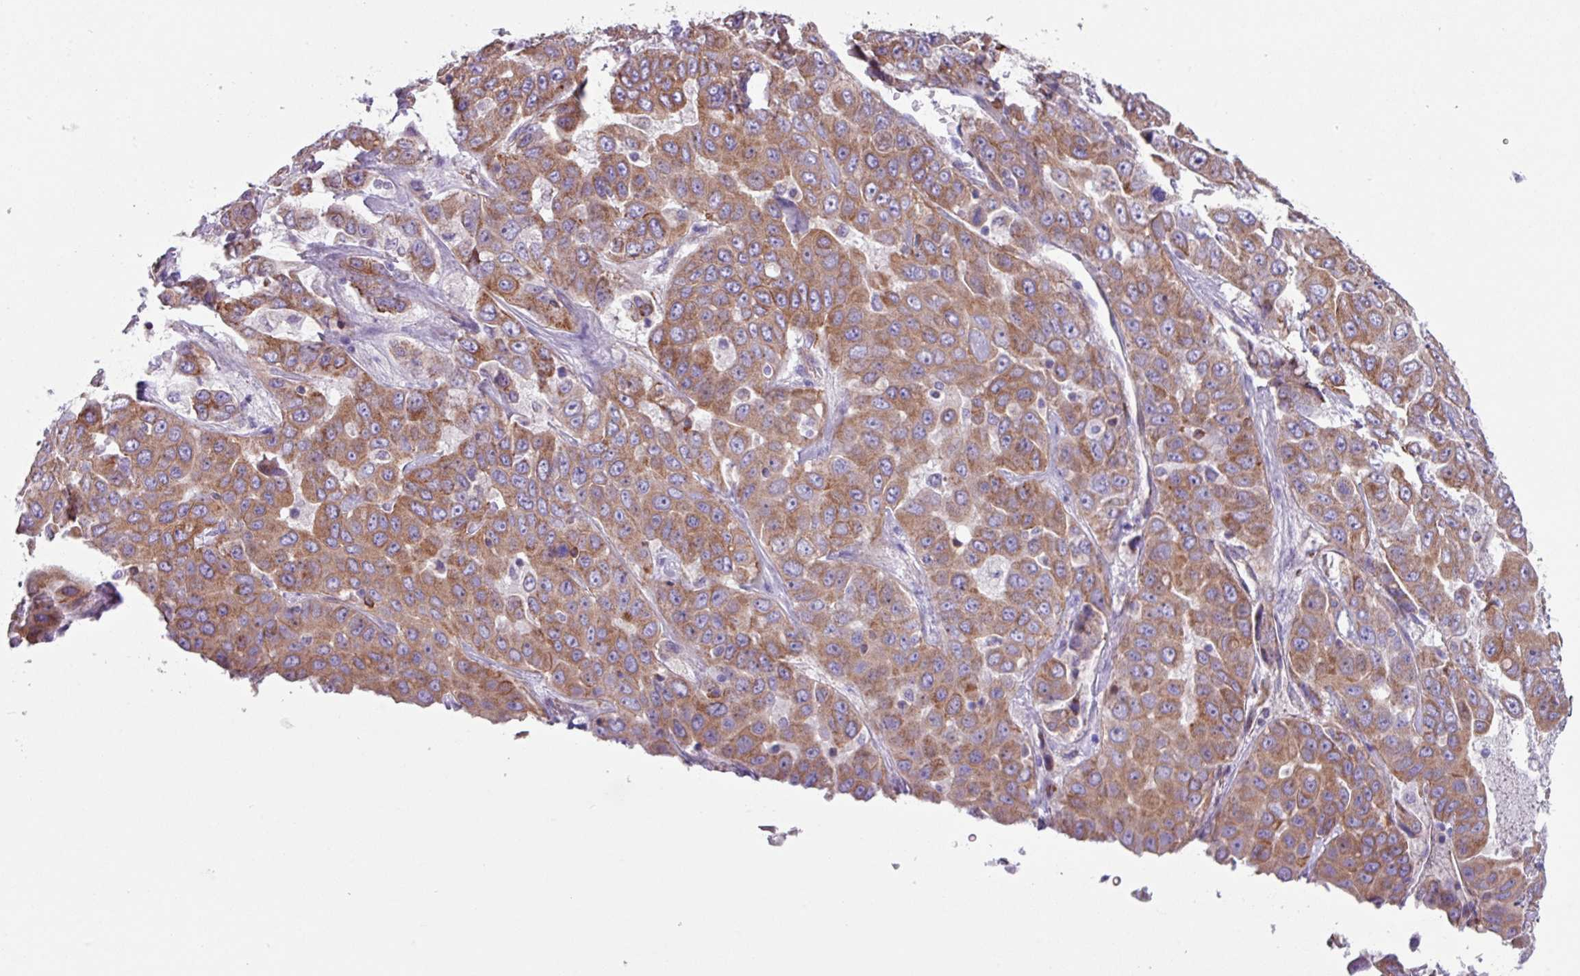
{"staining": {"intensity": "moderate", "quantity": ">75%", "location": "cytoplasmic/membranous"}, "tissue": "liver cancer", "cell_type": "Tumor cells", "image_type": "cancer", "snomed": [{"axis": "morphology", "description": "Cholangiocarcinoma"}, {"axis": "topography", "description": "Liver"}], "caption": "Immunohistochemical staining of liver cholangiocarcinoma exhibits medium levels of moderate cytoplasmic/membranous expression in approximately >75% of tumor cells. (DAB (3,3'-diaminobenzidine) = brown stain, brightfield microscopy at high magnification).", "gene": "OTULIN", "patient": {"sex": "female", "age": 52}}